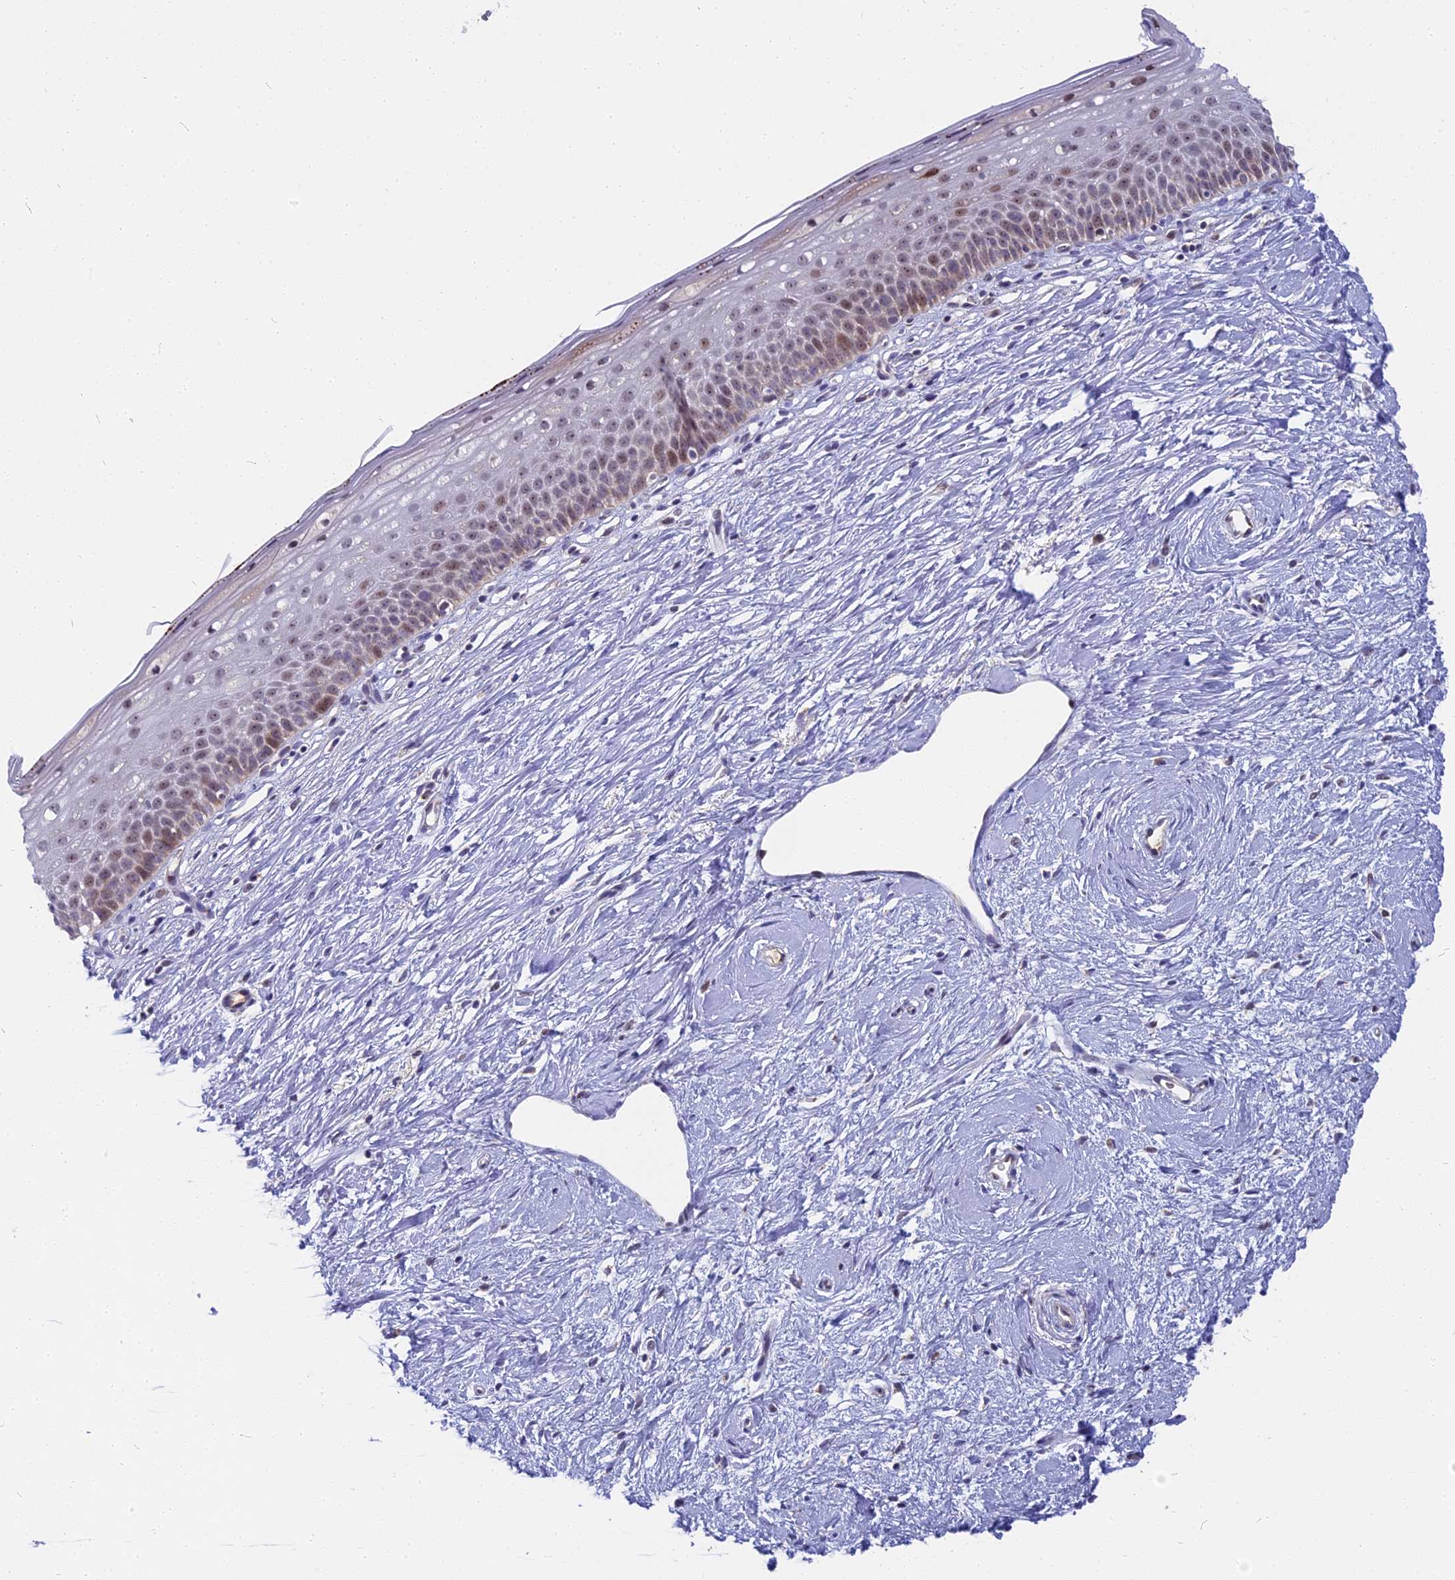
{"staining": {"intensity": "weak", "quantity": "25%-75%", "location": "nuclear"}, "tissue": "cervix", "cell_type": "Glandular cells", "image_type": "normal", "snomed": [{"axis": "morphology", "description": "Normal tissue, NOS"}, {"axis": "topography", "description": "Cervix"}], "caption": "This image demonstrates immunohistochemistry staining of unremarkable human cervix, with low weak nuclear expression in about 25%-75% of glandular cells.", "gene": "DTWD1", "patient": {"sex": "female", "age": 57}}